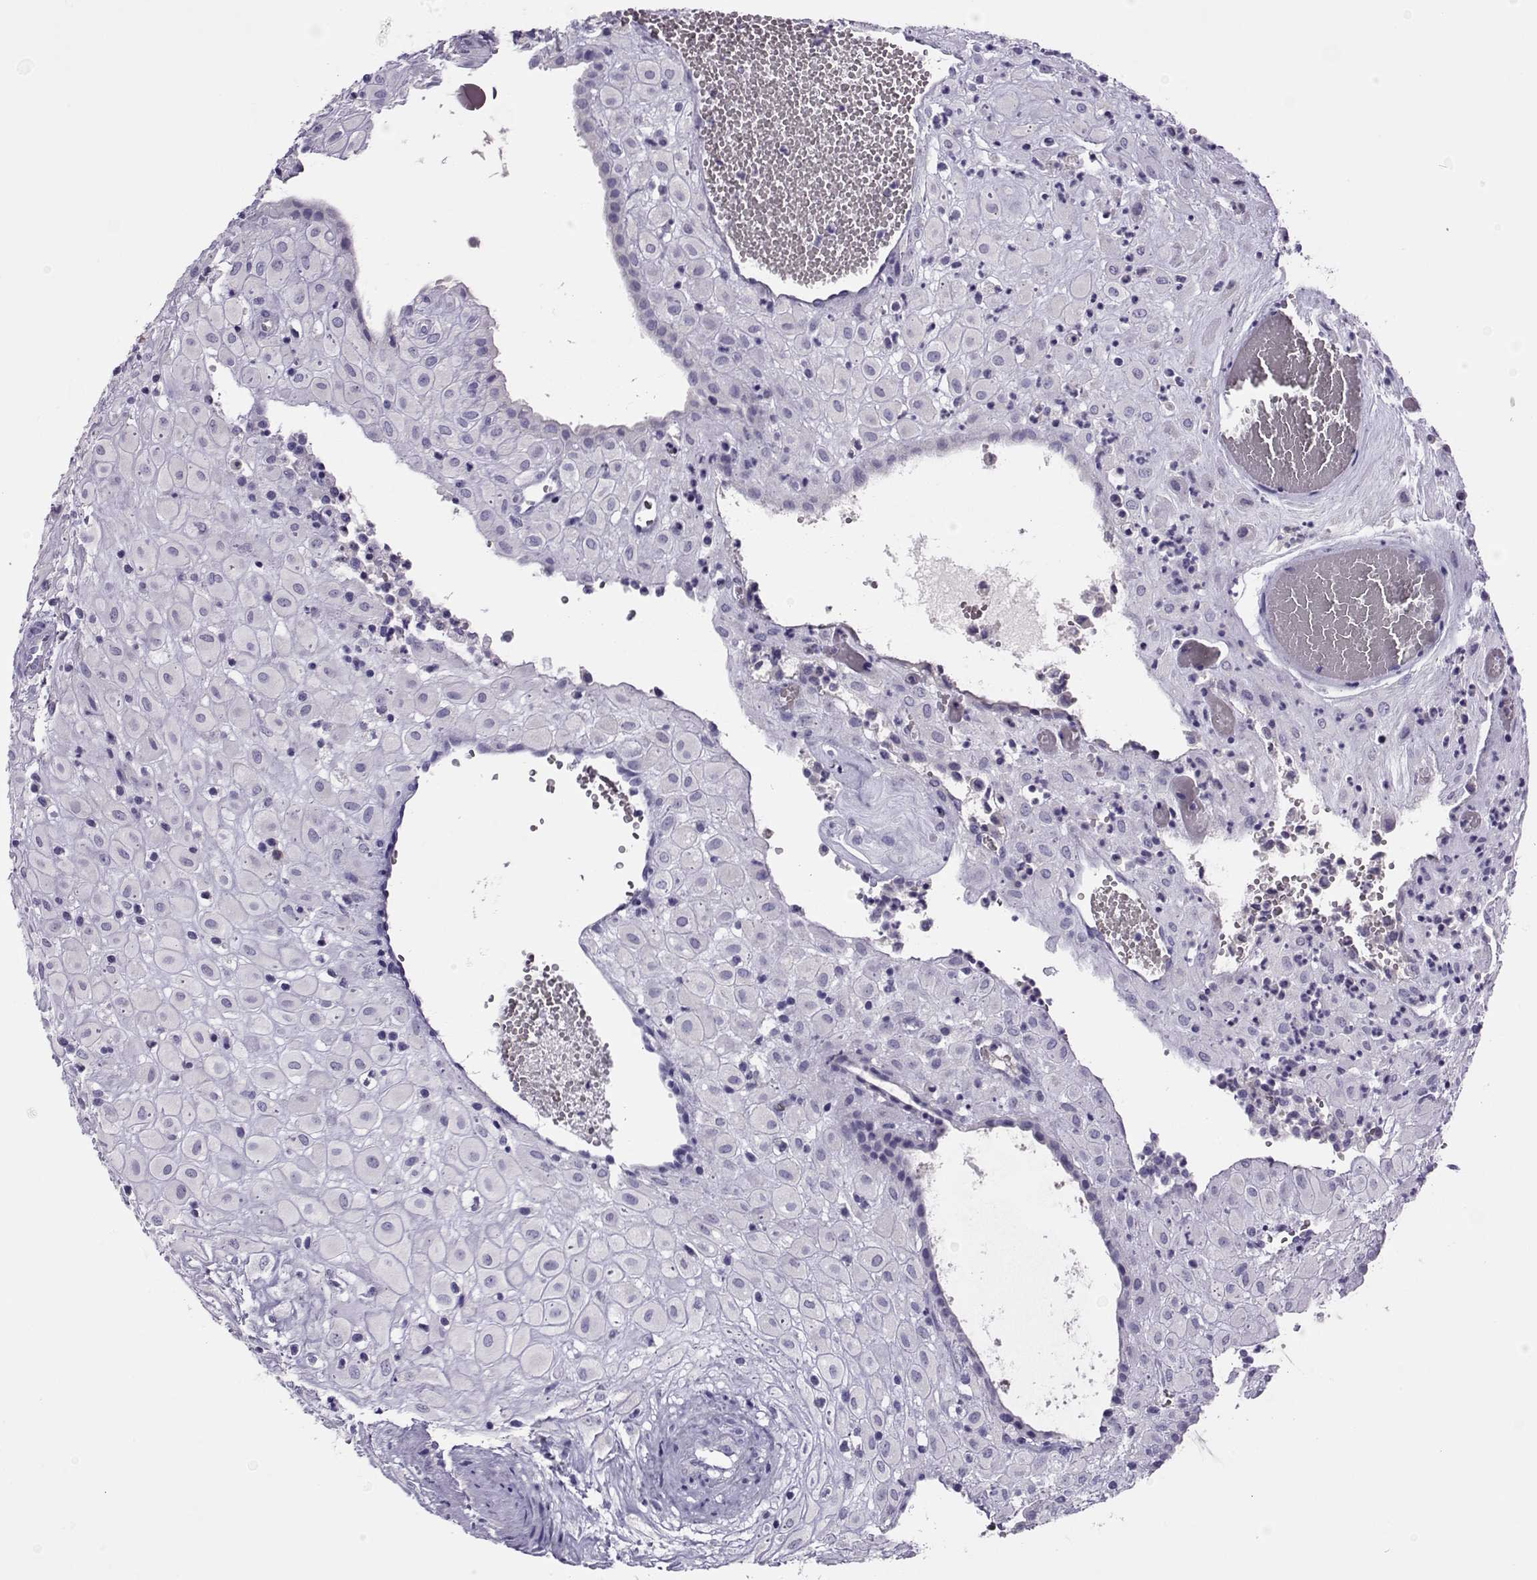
{"staining": {"intensity": "negative", "quantity": "none", "location": "none"}, "tissue": "placenta", "cell_type": "Decidual cells", "image_type": "normal", "snomed": [{"axis": "morphology", "description": "Normal tissue, NOS"}, {"axis": "topography", "description": "Placenta"}], "caption": "A high-resolution micrograph shows IHC staining of normal placenta, which reveals no significant staining in decidual cells. (IHC, brightfield microscopy, high magnification).", "gene": "LINGO1", "patient": {"sex": "female", "age": 24}}